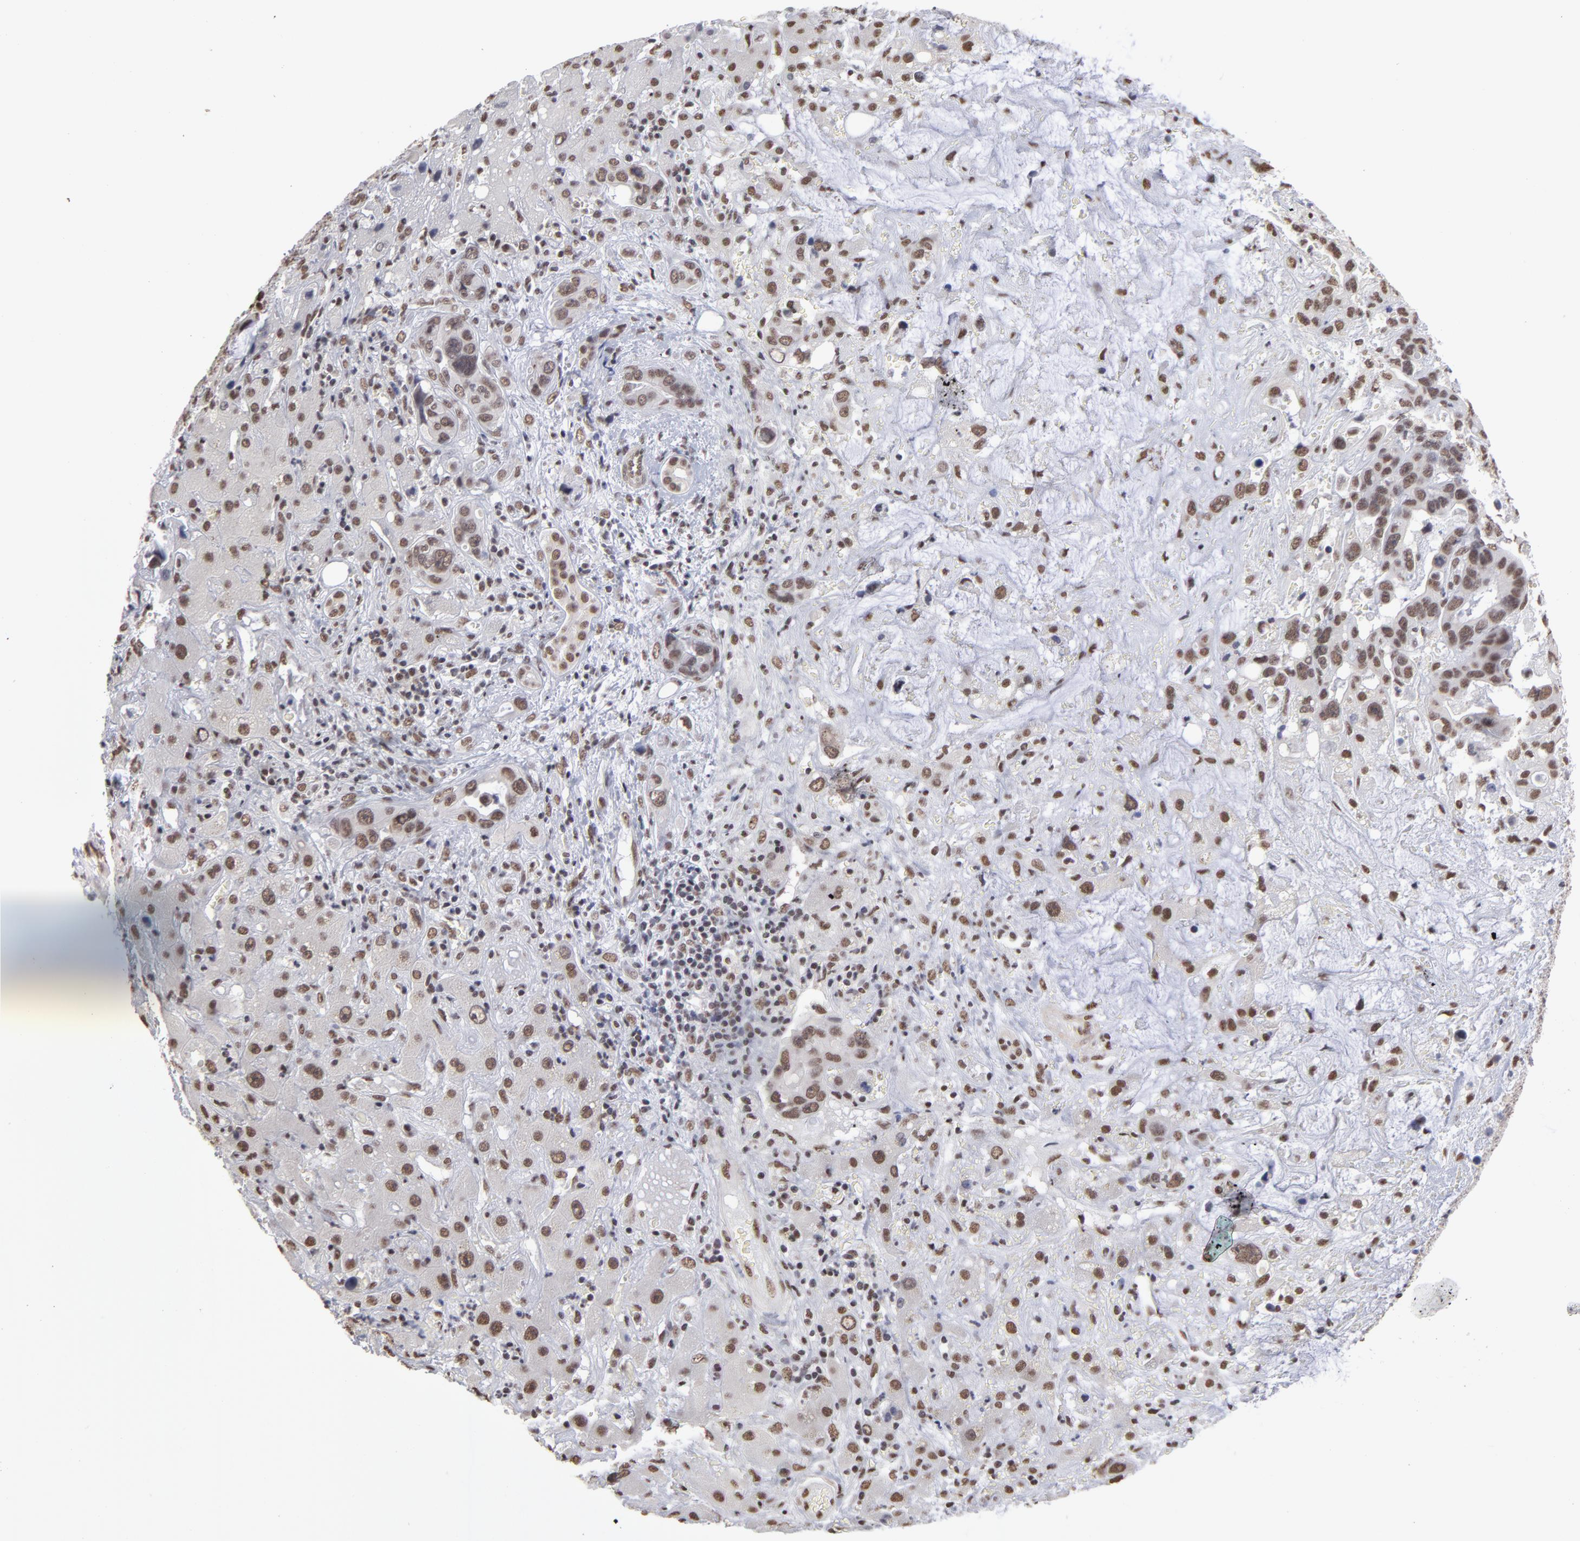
{"staining": {"intensity": "moderate", "quantity": ">75%", "location": "nuclear"}, "tissue": "liver cancer", "cell_type": "Tumor cells", "image_type": "cancer", "snomed": [{"axis": "morphology", "description": "Cholangiocarcinoma"}, {"axis": "topography", "description": "Liver"}], "caption": "Immunohistochemical staining of human liver cancer (cholangiocarcinoma) shows moderate nuclear protein staining in about >75% of tumor cells. (Brightfield microscopy of DAB IHC at high magnification).", "gene": "ZNF3", "patient": {"sex": "female", "age": 65}}